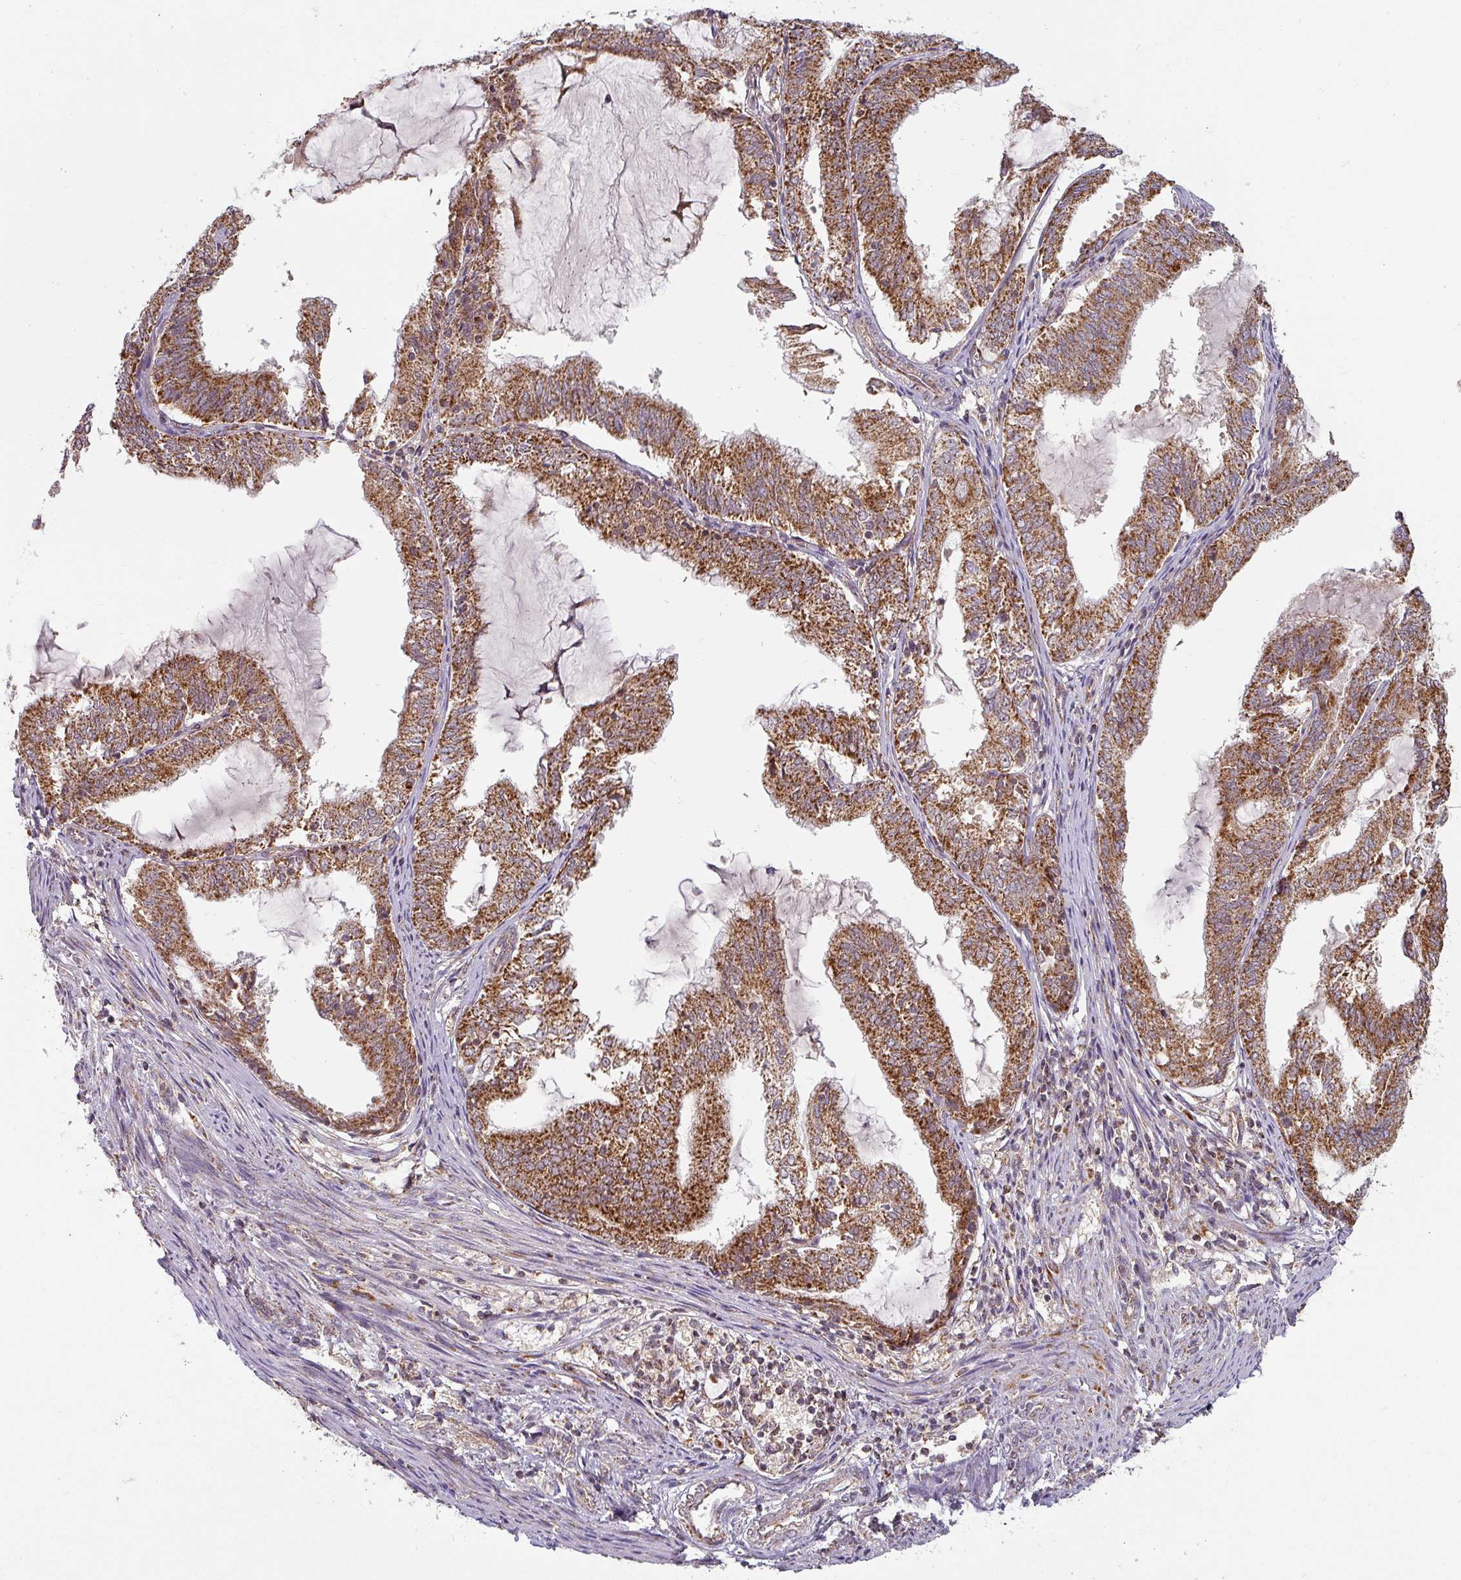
{"staining": {"intensity": "strong", "quantity": ">75%", "location": "cytoplasmic/membranous"}, "tissue": "endometrial cancer", "cell_type": "Tumor cells", "image_type": "cancer", "snomed": [{"axis": "morphology", "description": "Adenocarcinoma, NOS"}, {"axis": "topography", "description": "Endometrium"}], "caption": "IHC staining of endometrial cancer, which exhibits high levels of strong cytoplasmic/membranous expression in approximately >75% of tumor cells indicating strong cytoplasmic/membranous protein staining. The staining was performed using DAB (brown) for protein detection and nuclei were counterstained in hematoxylin (blue).", "gene": "MRPS16", "patient": {"sex": "female", "age": 81}}